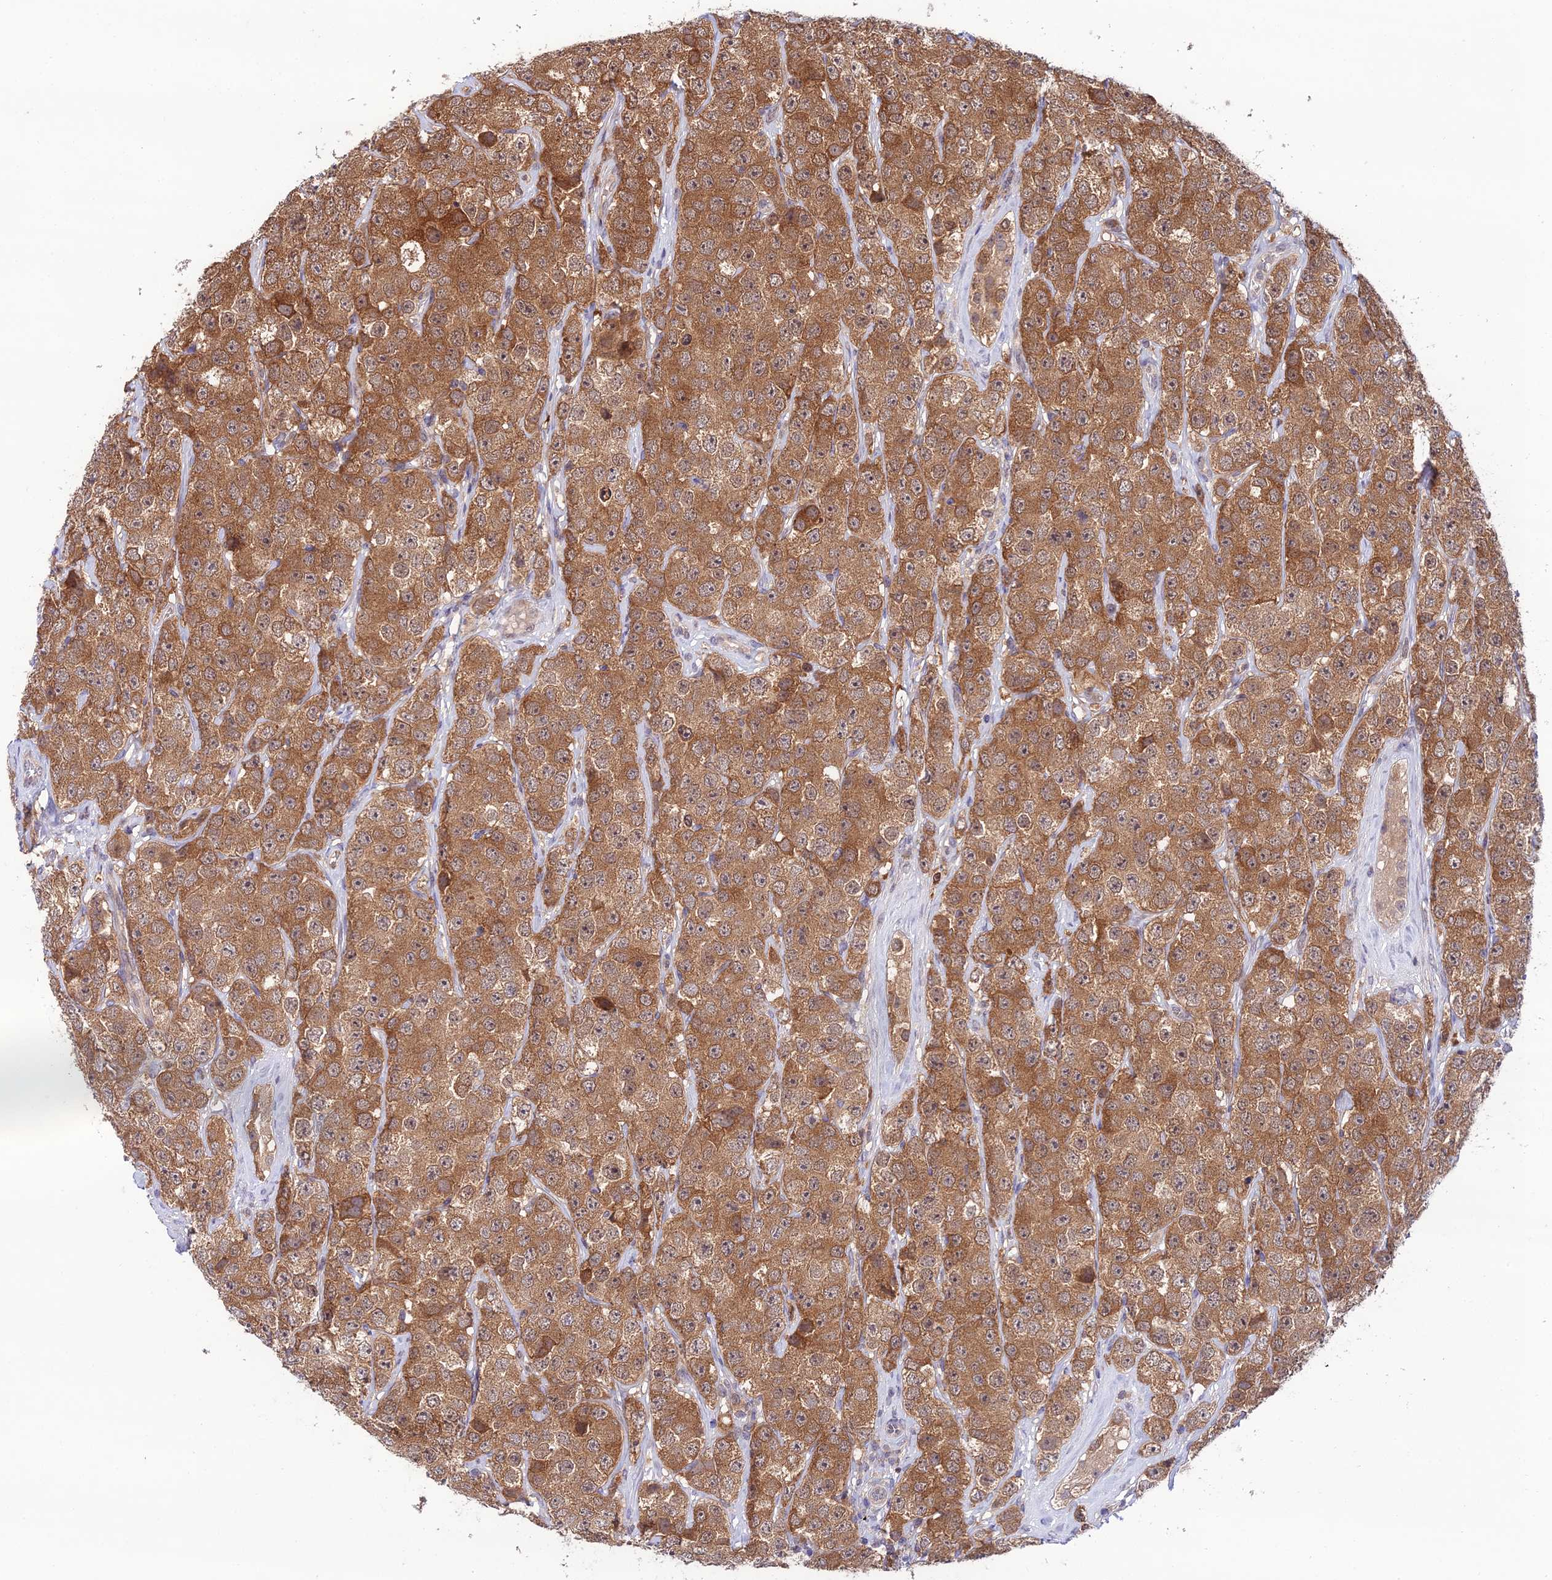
{"staining": {"intensity": "moderate", "quantity": ">75%", "location": "cytoplasmic/membranous"}, "tissue": "testis cancer", "cell_type": "Tumor cells", "image_type": "cancer", "snomed": [{"axis": "morphology", "description": "Seminoma, NOS"}, {"axis": "topography", "description": "Testis"}], "caption": "Immunohistochemistry (IHC) micrograph of testis cancer stained for a protein (brown), which demonstrates medium levels of moderate cytoplasmic/membranous positivity in approximately >75% of tumor cells.", "gene": "TRIM40", "patient": {"sex": "male", "age": 28}}